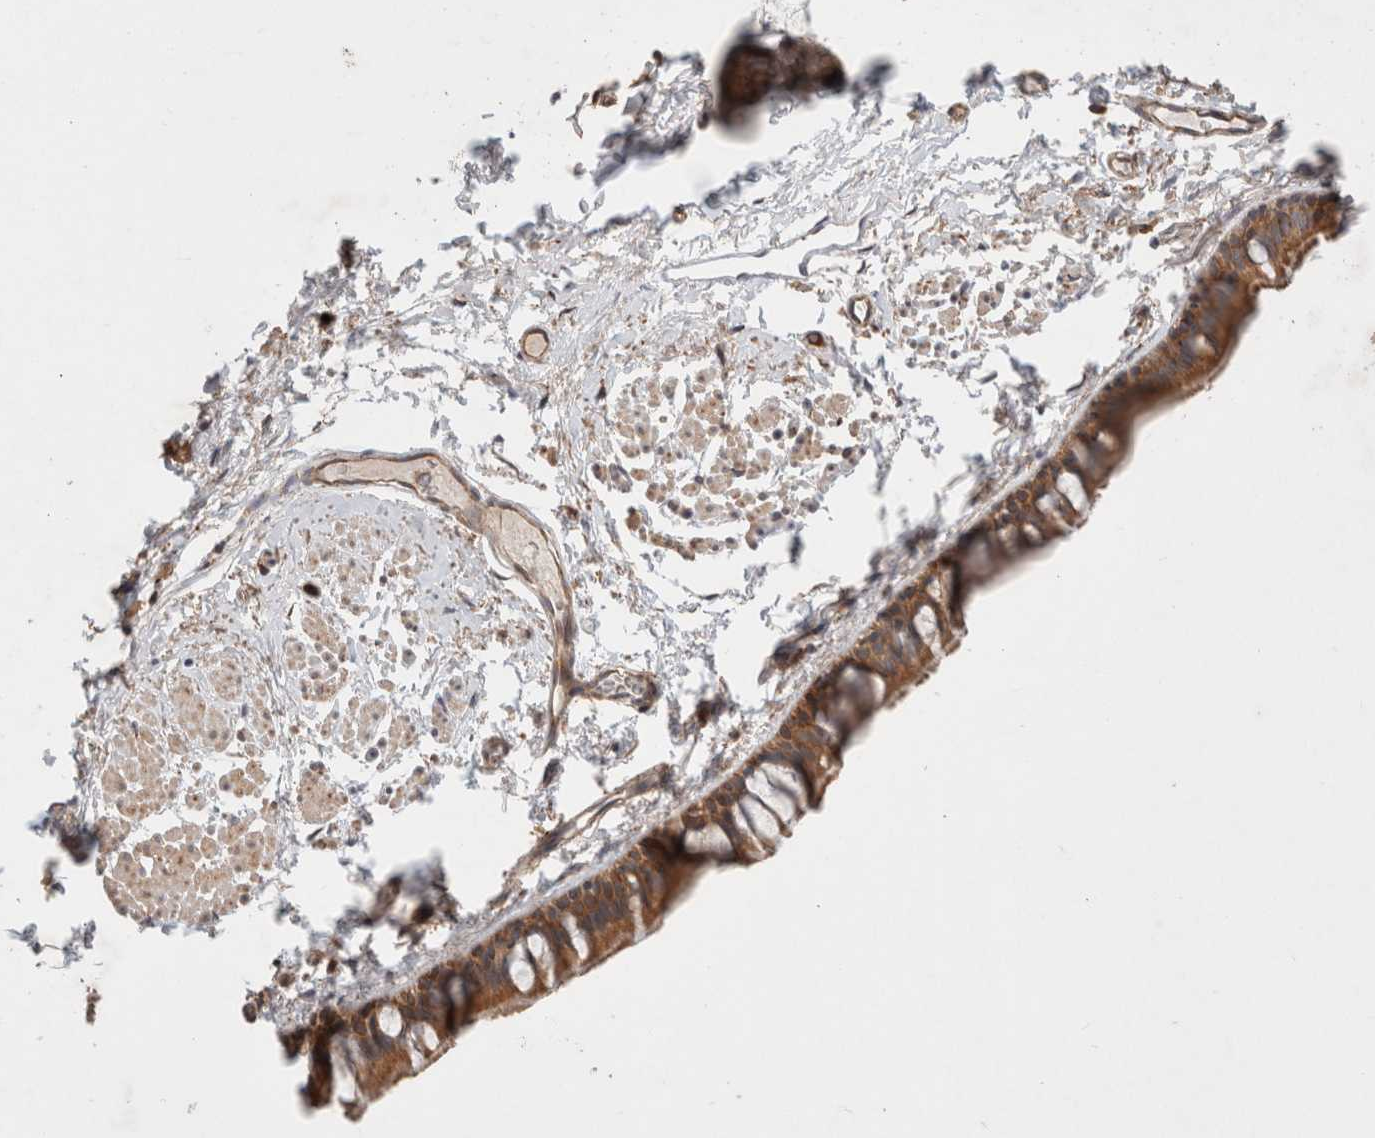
{"staining": {"intensity": "moderate", "quantity": ">75%", "location": "cytoplasmic/membranous"}, "tissue": "bronchus", "cell_type": "Respiratory epithelial cells", "image_type": "normal", "snomed": [{"axis": "morphology", "description": "Normal tissue, NOS"}, {"axis": "topography", "description": "Cartilage tissue"}, {"axis": "topography", "description": "Bronchus"}, {"axis": "topography", "description": "Lung"}], "caption": "Moderate cytoplasmic/membranous positivity for a protein is appreciated in approximately >75% of respiratory epithelial cells of unremarkable bronchus using immunohistochemistry.", "gene": "HROB", "patient": {"sex": "male", "age": 64}}